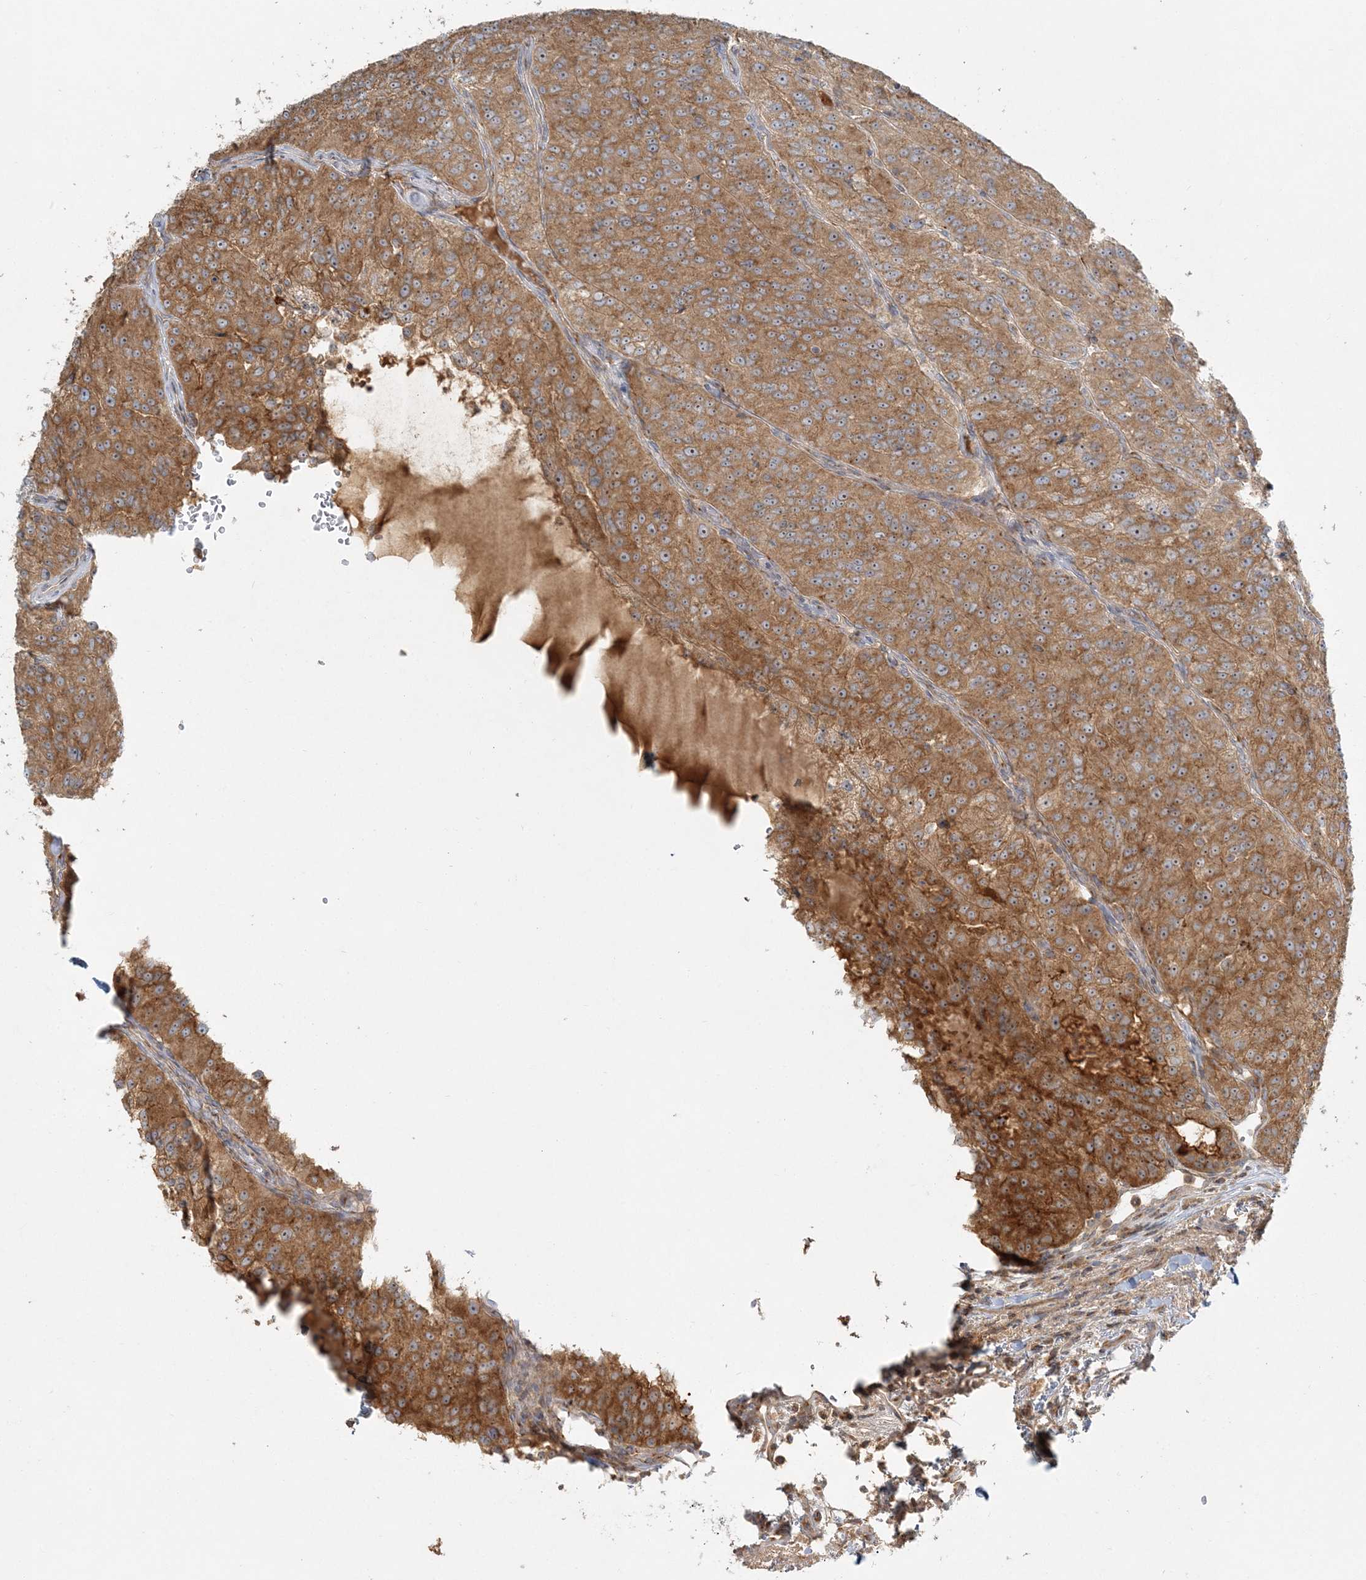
{"staining": {"intensity": "moderate", "quantity": ">75%", "location": "cytoplasmic/membranous"}, "tissue": "renal cancer", "cell_type": "Tumor cells", "image_type": "cancer", "snomed": [{"axis": "morphology", "description": "Adenocarcinoma, NOS"}, {"axis": "topography", "description": "Kidney"}], "caption": "IHC of human renal cancer (adenocarcinoma) shows medium levels of moderate cytoplasmic/membranous positivity in approximately >75% of tumor cells.", "gene": "AP1AR", "patient": {"sex": "female", "age": 63}}